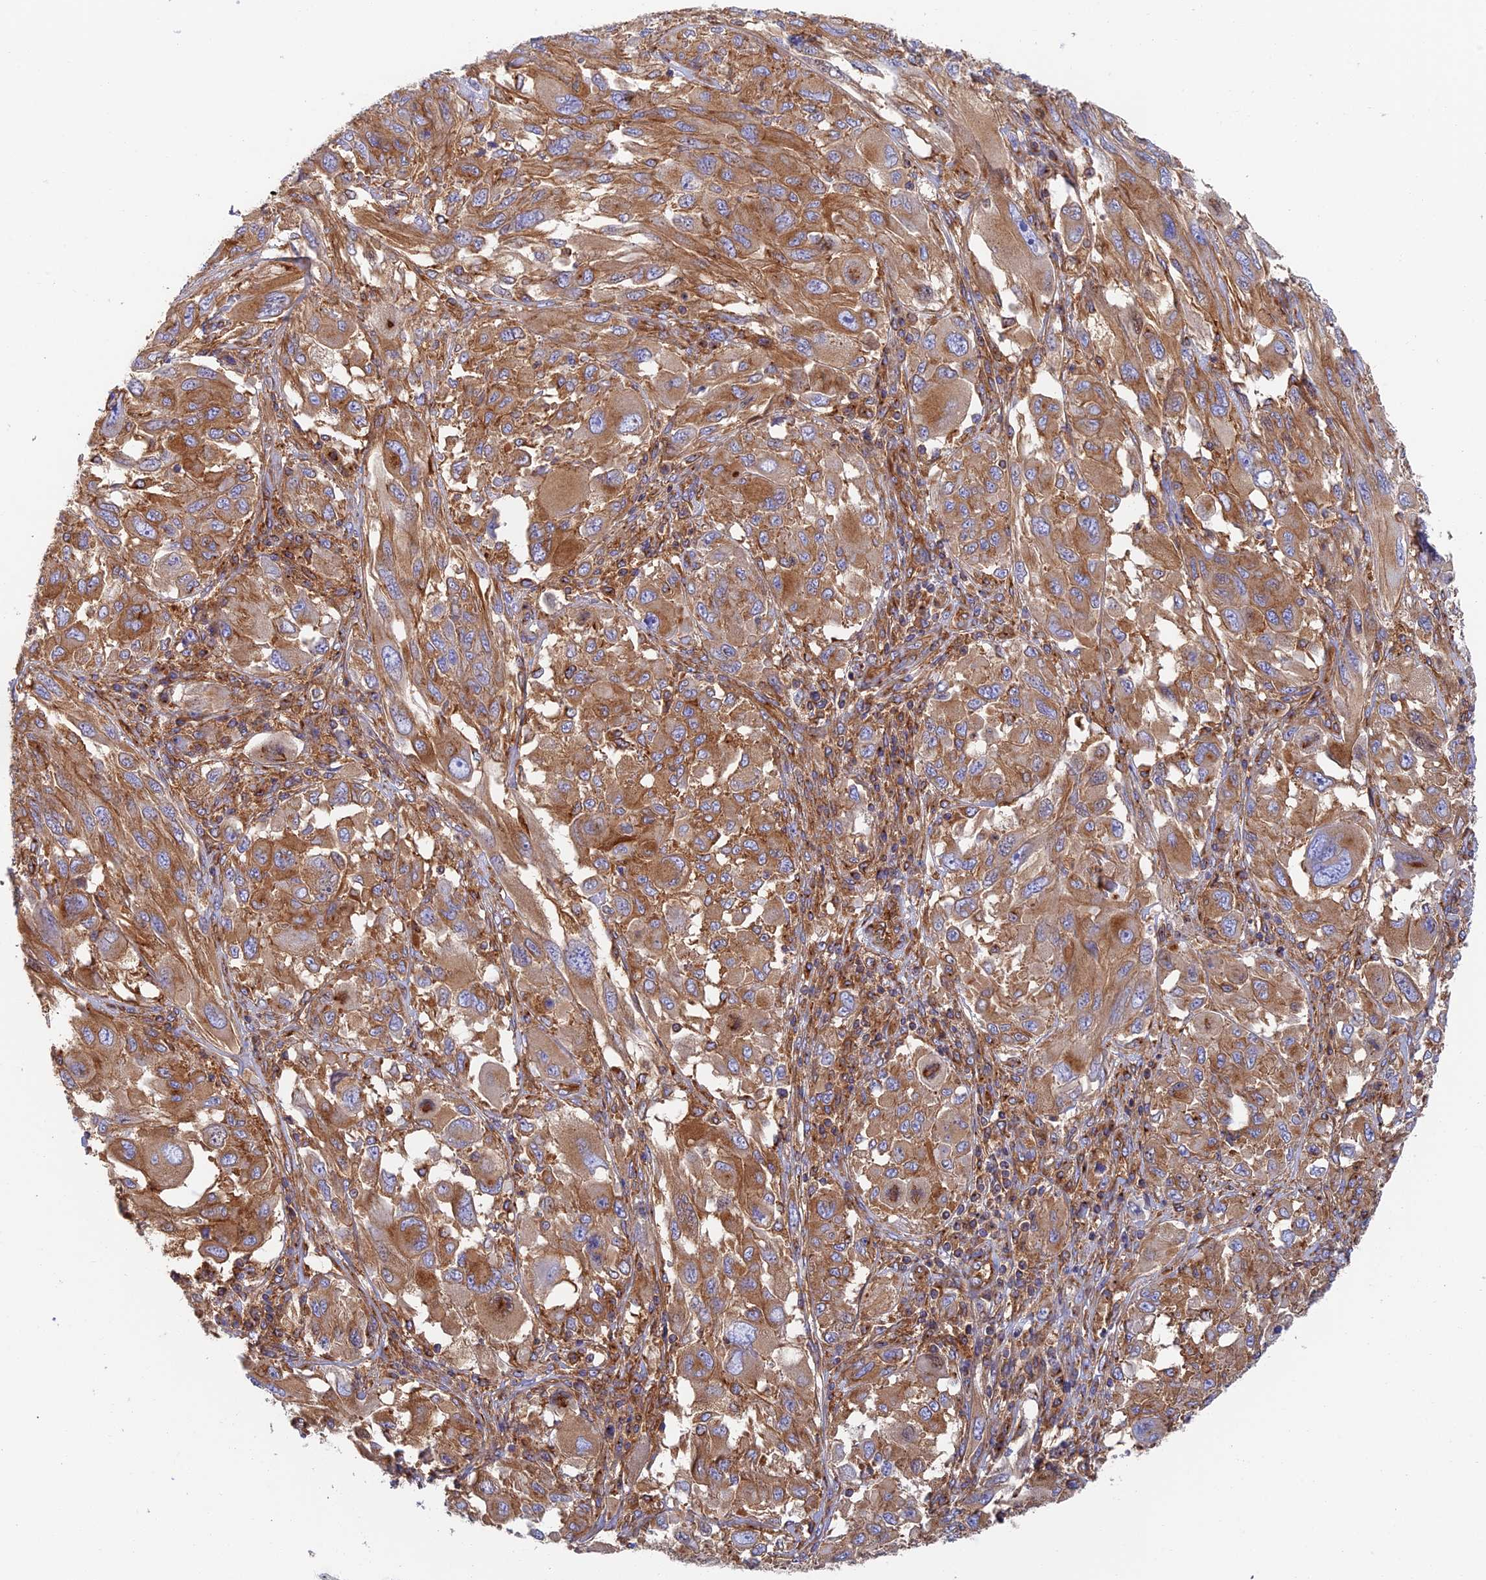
{"staining": {"intensity": "moderate", "quantity": ">75%", "location": "cytoplasmic/membranous"}, "tissue": "melanoma", "cell_type": "Tumor cells", "image_type": "cancer", "snomed": [{"axis": "morphology", "description": "Malignant melanoma, NOS"}, {"axis": "topography", "description": "Skin"}], "caption": "Brown immunohistochemical staining in human malignant melanoma shows moderate cytoplasmic/membranous staining in approximately >75% of tumor cells. The staining was performed using DAB (3,3'-diaminobenzidine) to visualize the protein expression in brown, while the nuclei were stained in blue with hematoxylin (Magnification: 20x).", "gene": "DCTN2", "patient": {"sex": "female", "age": 91}}